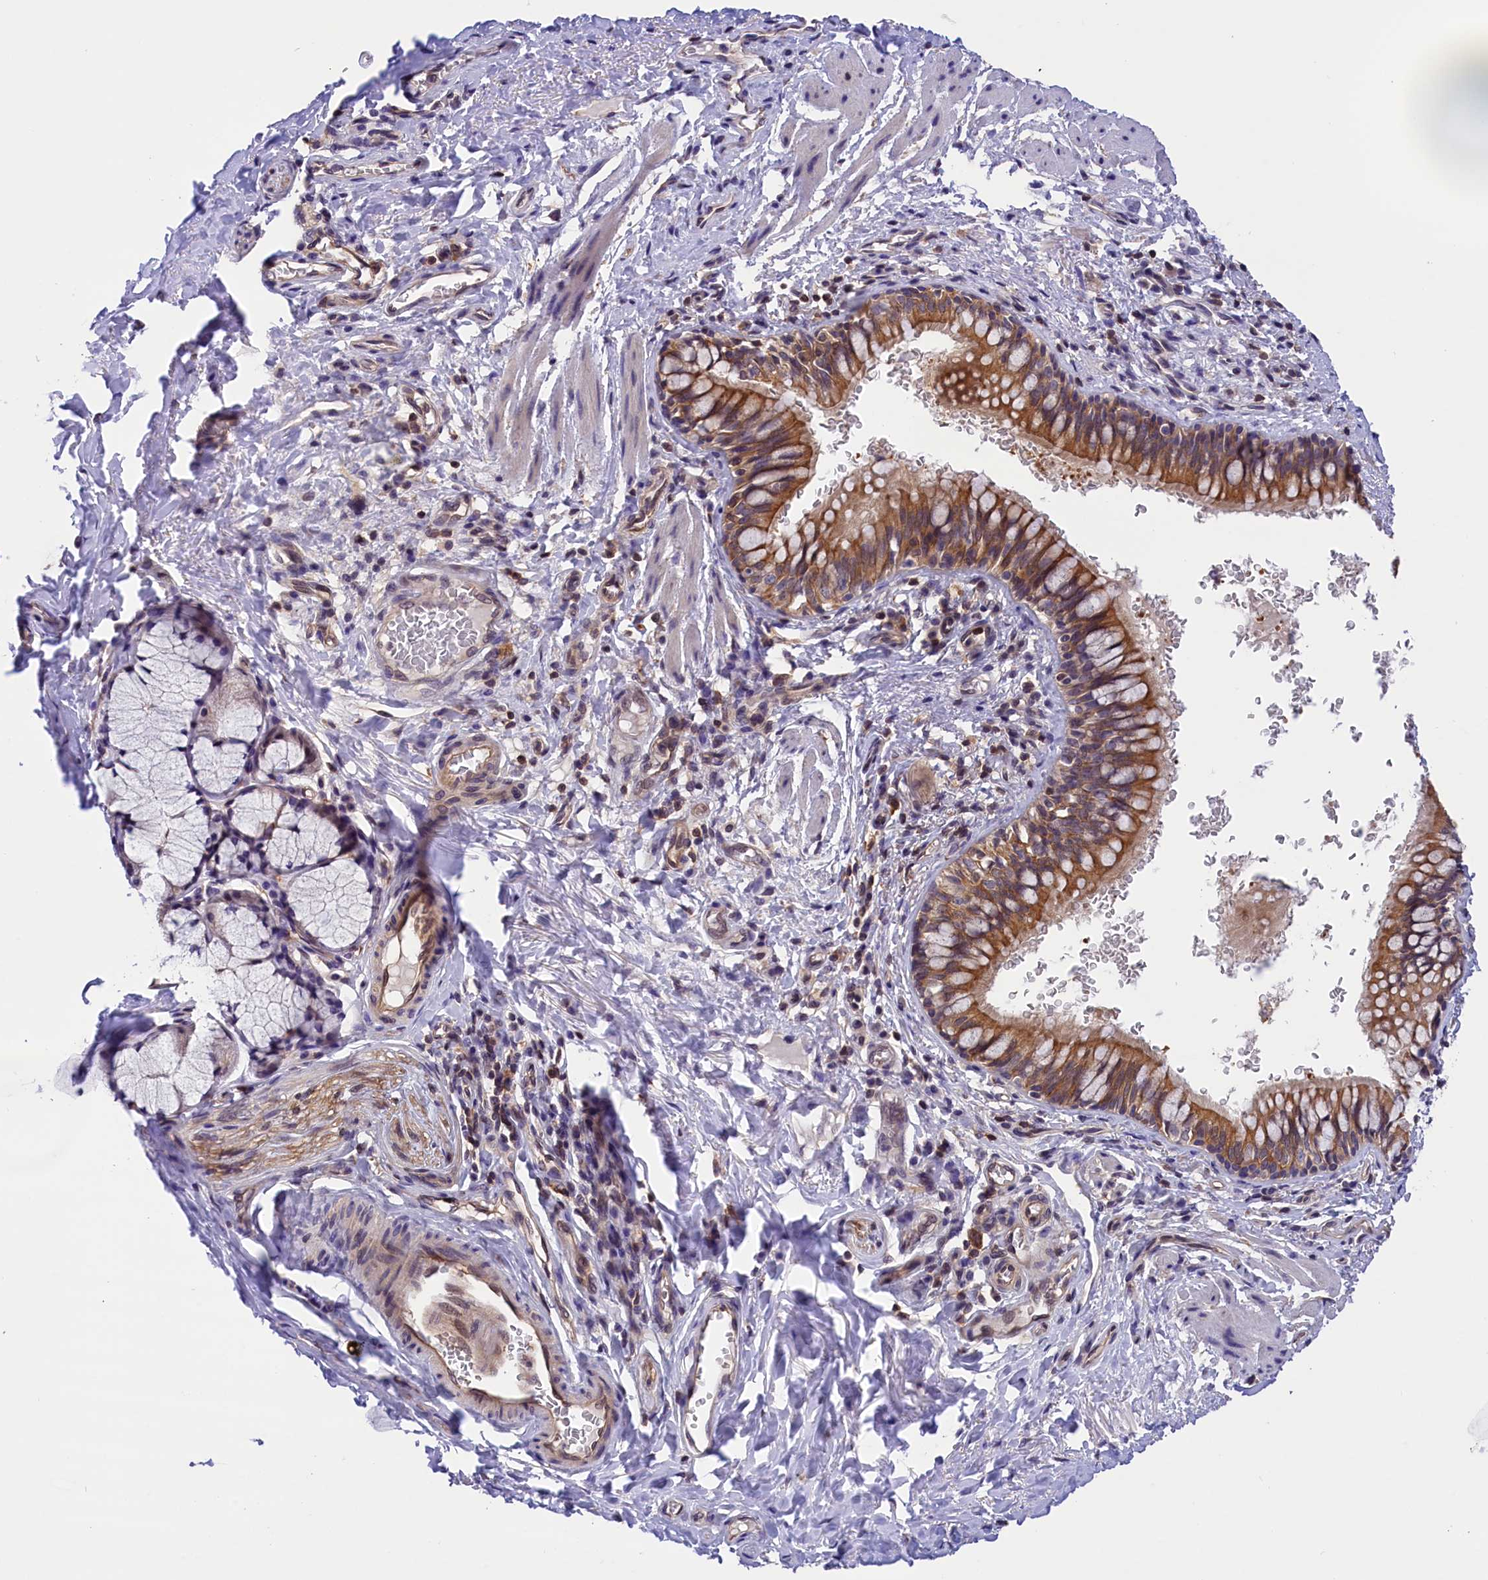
{"staining": {"intensity": "strong", "quantity": "25%-75%", "location": "cytoplasmic/membranous"}, "tissue": "bronchus", "cell_type": "Respiratory epithelial cells", "image_type": "normal", "snomed": [{"axis": "morphology", "description": "Normal tissue, NOS"}, {"axis": "topography", "description": "Cartilage tissue"}, {"axis": "topography", "description": "Bronchus"}], "caption": "Protein staining of unremarkable bronchus reveals strong cytoplasmic/membranous staining in about 25%-75% of respiratory epithelial cells.", "gene": "TBCB", "patient": {"sex": "female", "age": 36}}